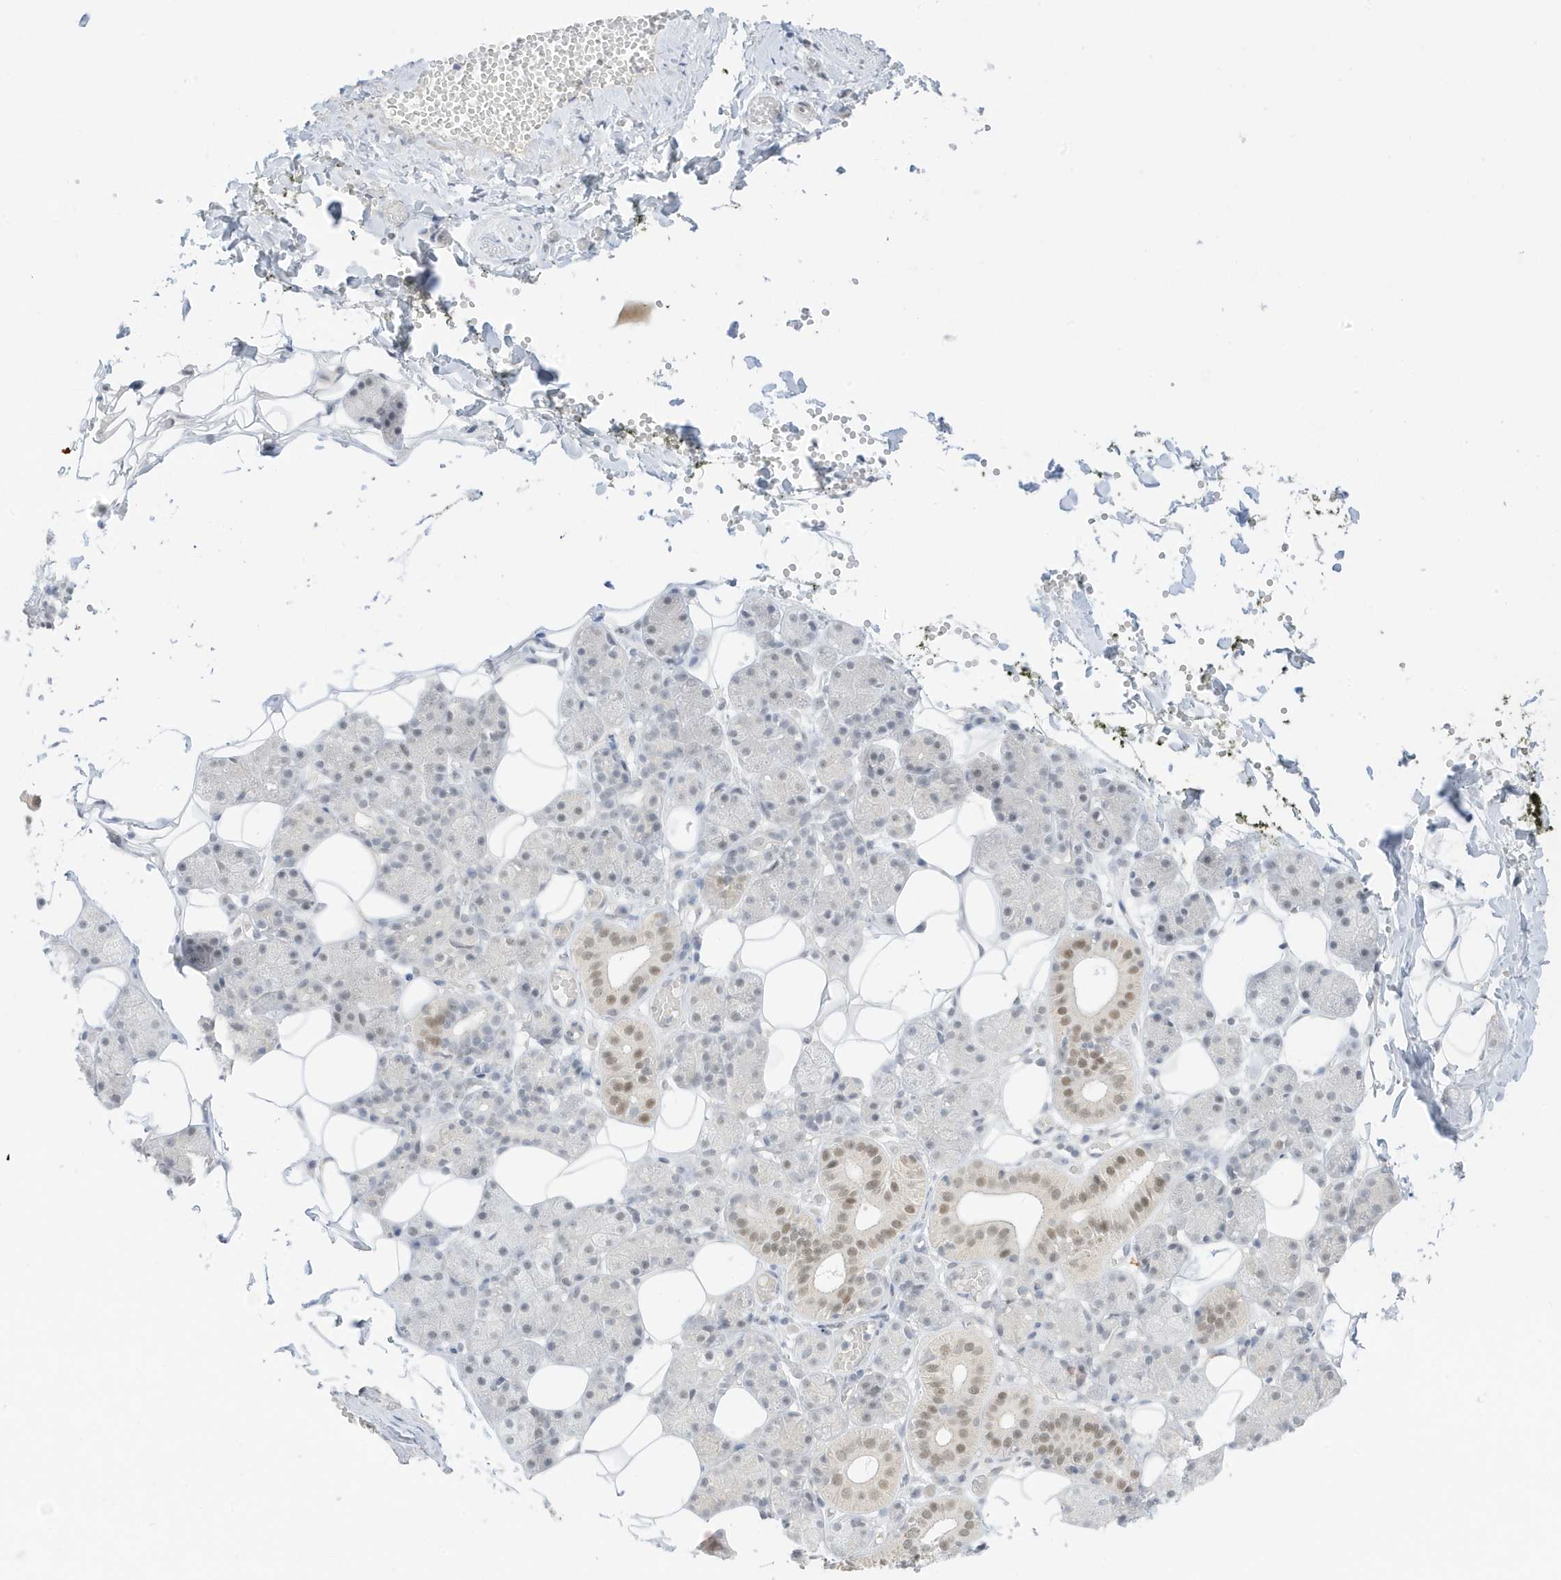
{"staining": {"intensity": "moderate", "quantity": "<25%", "location": "nuclear"}, "tissue": "salivary gland", "cell_type": "Glandular cells", "image_type": "normal", "snomed": [{"axis": "morphology", "description": "Normal tissue, NOS"}, {"axis": "topography", "description": "Salivary gland"}], "caption": "Salivary gland stained with immunohistochemistry reveals moderate nuclear positivity in approximately <25% of glandular cells.", "gene": "MSL3", "patient": {"sex": "female", "age": 33}}